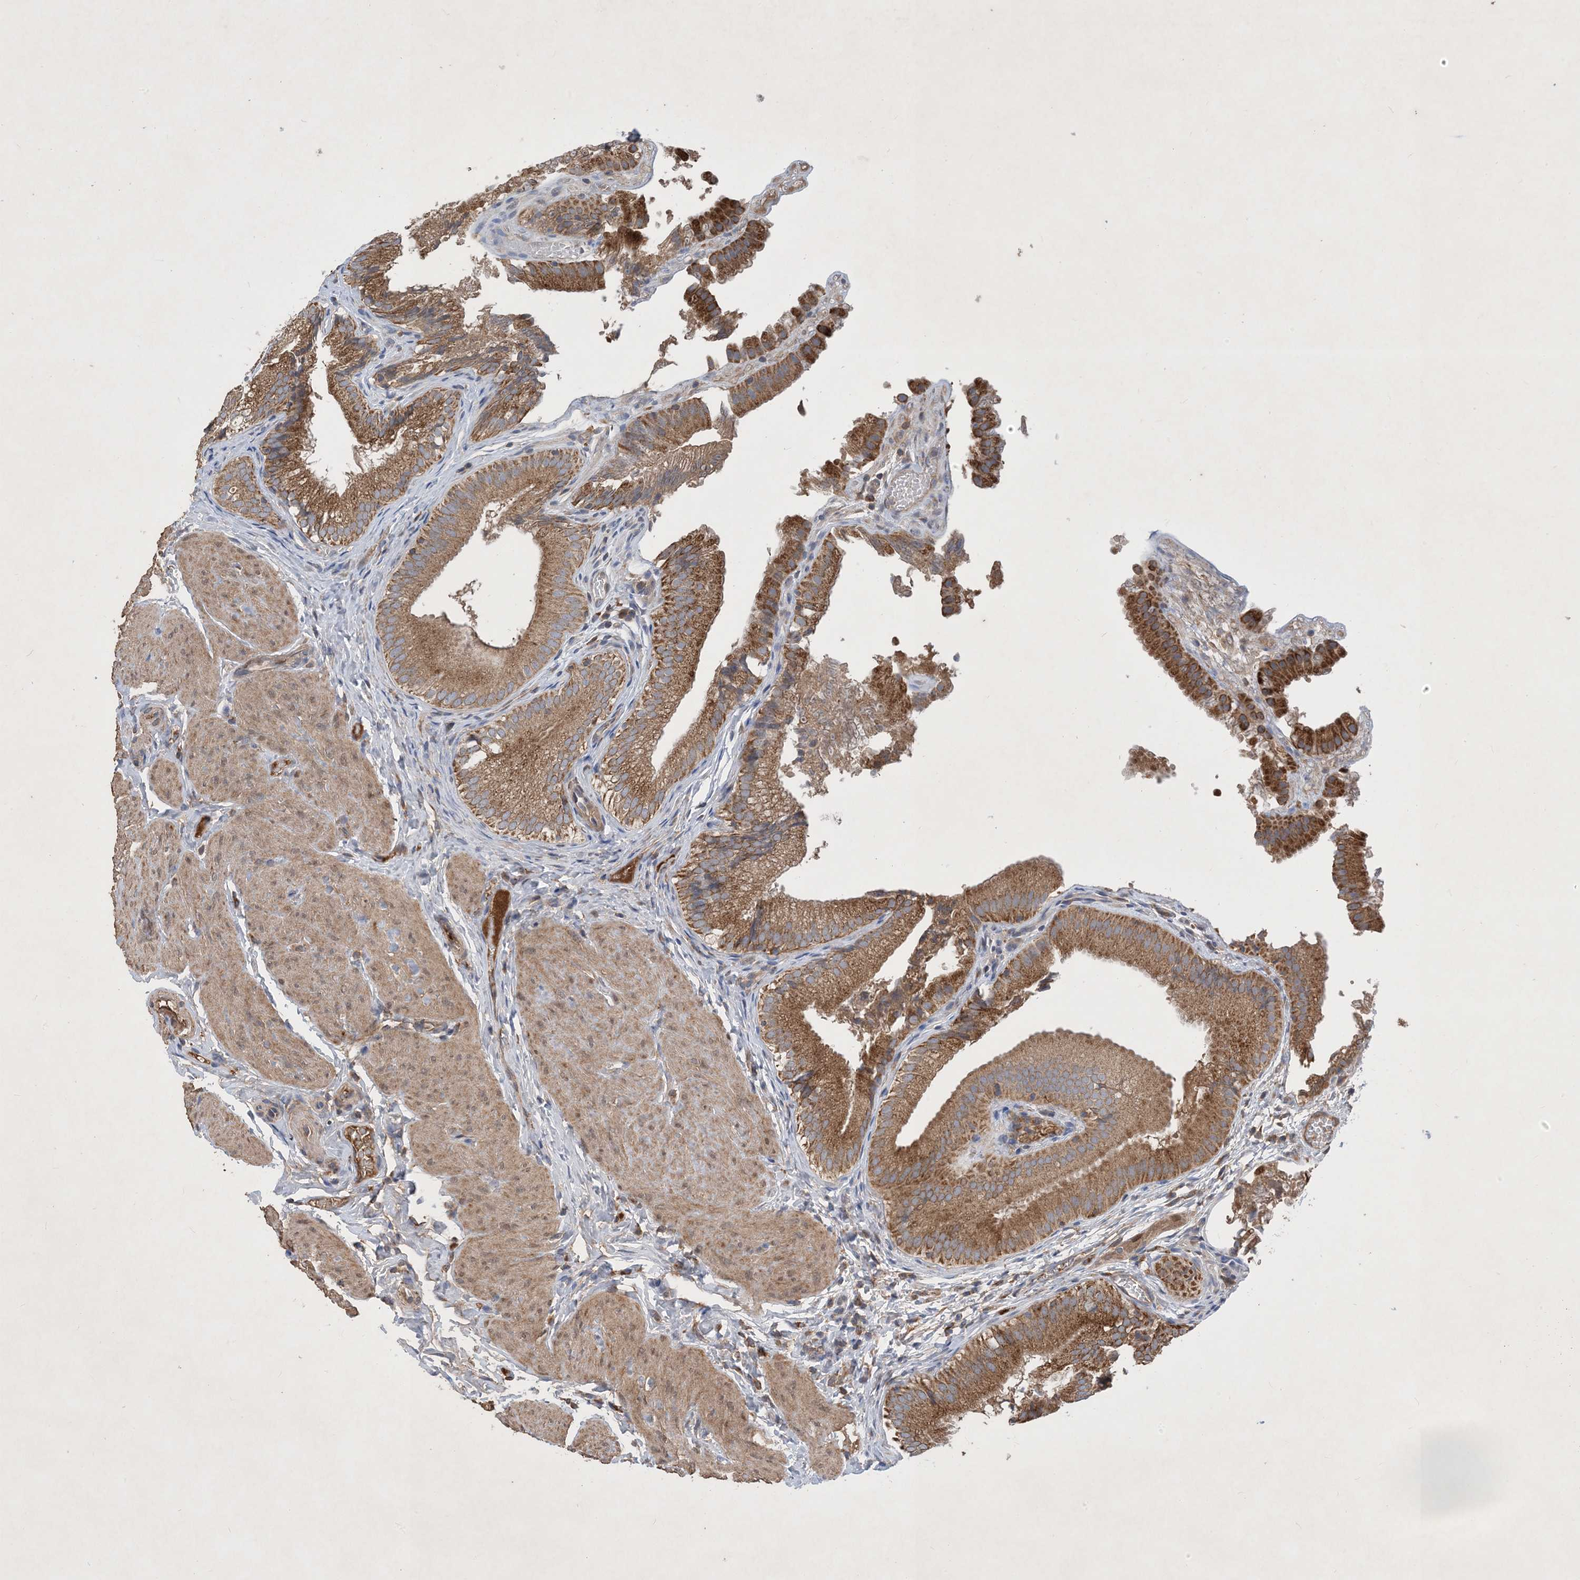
{"staining": {"intensity": "strong", "quantity": ">75%", "location": "cytoplasmic/membranous"}, "tissue": "gallbladder", "cell_type": "Glandular cells", "image_type": "normal", "snomed": [{"axis": "morphology", "description": "Normal tissue, NOS"}, {"axis": "topography", "description": "Gallbladder"}], "caption": "Immunohistochemical staining of benign gallbladder shows >75% levels of strong cytoplasmic/membranous protein staining in approximately >75% of glandular cells.", "gene": "STK19", "patient": {"sex": "female", "age": 30}}